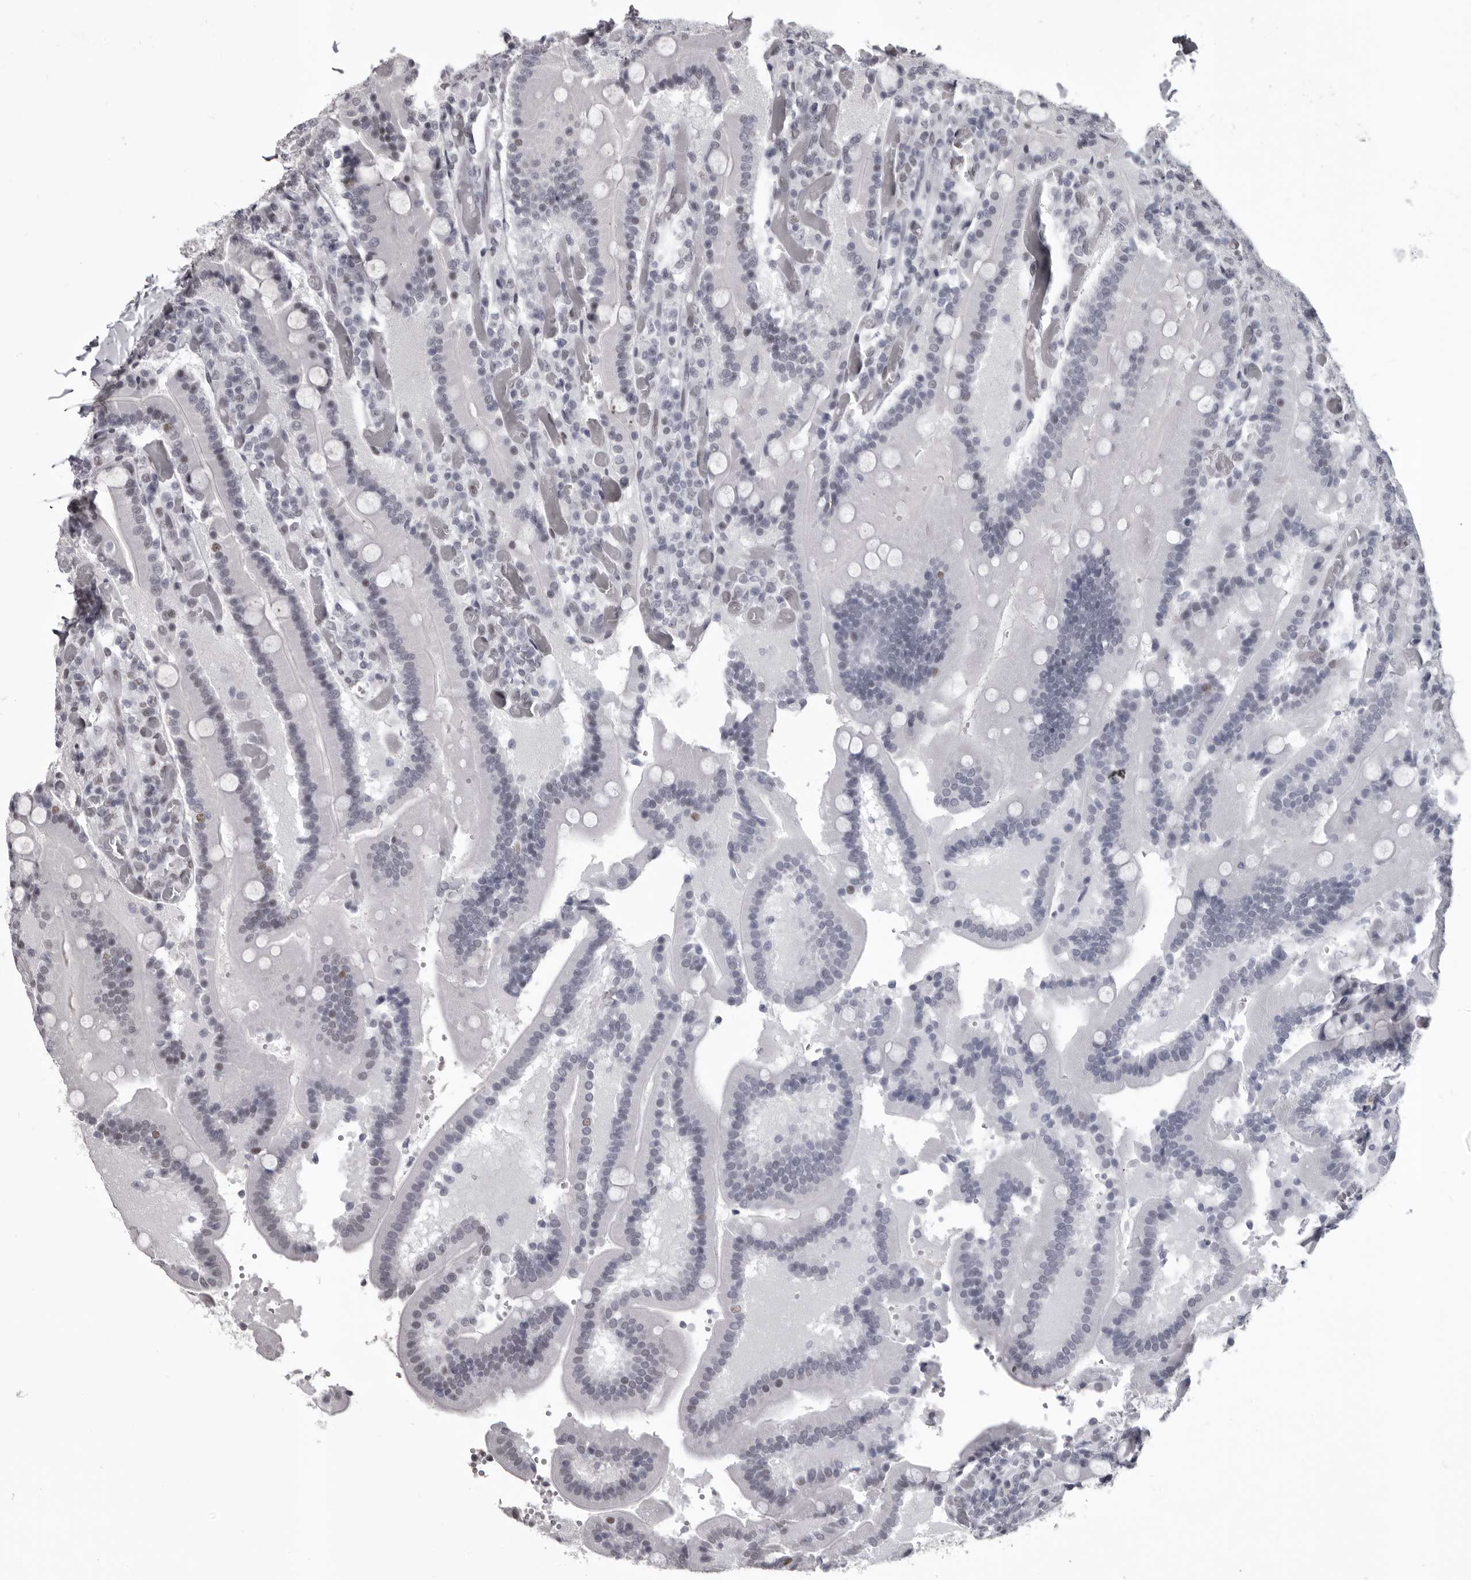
{"staining": {"intensity": "strong", "quantity": "25%-75%", "location": "nuclear"}, "tissue": "duodenum", "cell_type": "Glandular cells", "image_type": "normal", "snomed": [{"axis": "morphology", "description": "Normal tissue, NOS"}, {"axis": "topography", "description": "Duodenum"}], "caption": "This is a photomicrograph of immunohistochemistry staining of unremarkable duodenum, which shows strong expression in the nuclear of glandular cells.", "gene": "NUMA1", "patient": {"sex": "female", "age": 62}}